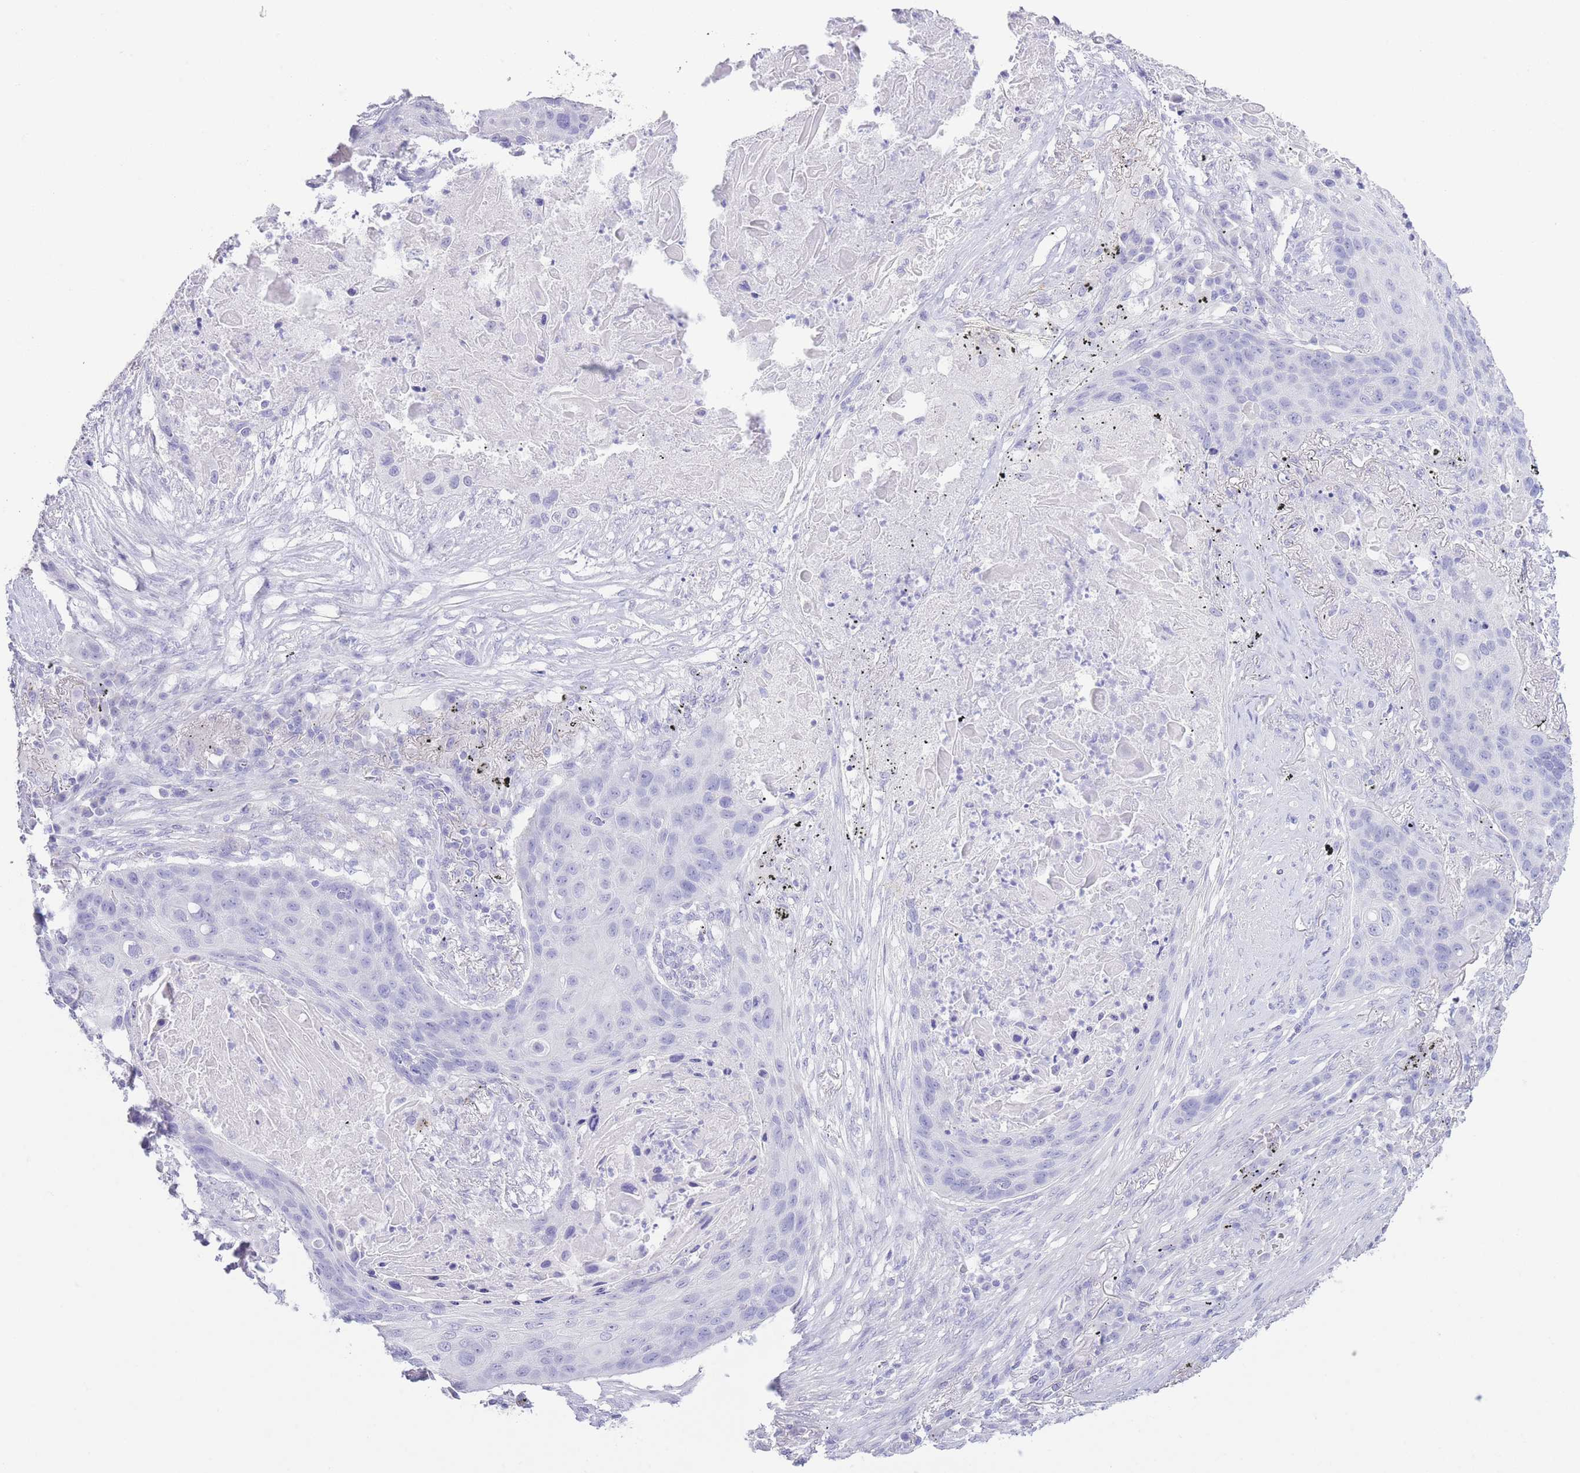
{"staining": {"intensity": "negative", "quantity": "none", "location": "none"}, "tissue": "lung cancer", "cell_type": "Tumor cells", "image_type": "cancer", "snomed": [{"axis": "morphology", "description": "Squamous cell carcinoma, NOS"}, {"axis": "topography", "description": "Lung"}], "caption": "Immunohistochemistry of human squamous cell carcinoma (lung) exhibits no staining in tumor cells.", "gene": "PKLR", "patient": {"sex": "female", "age": 63}}